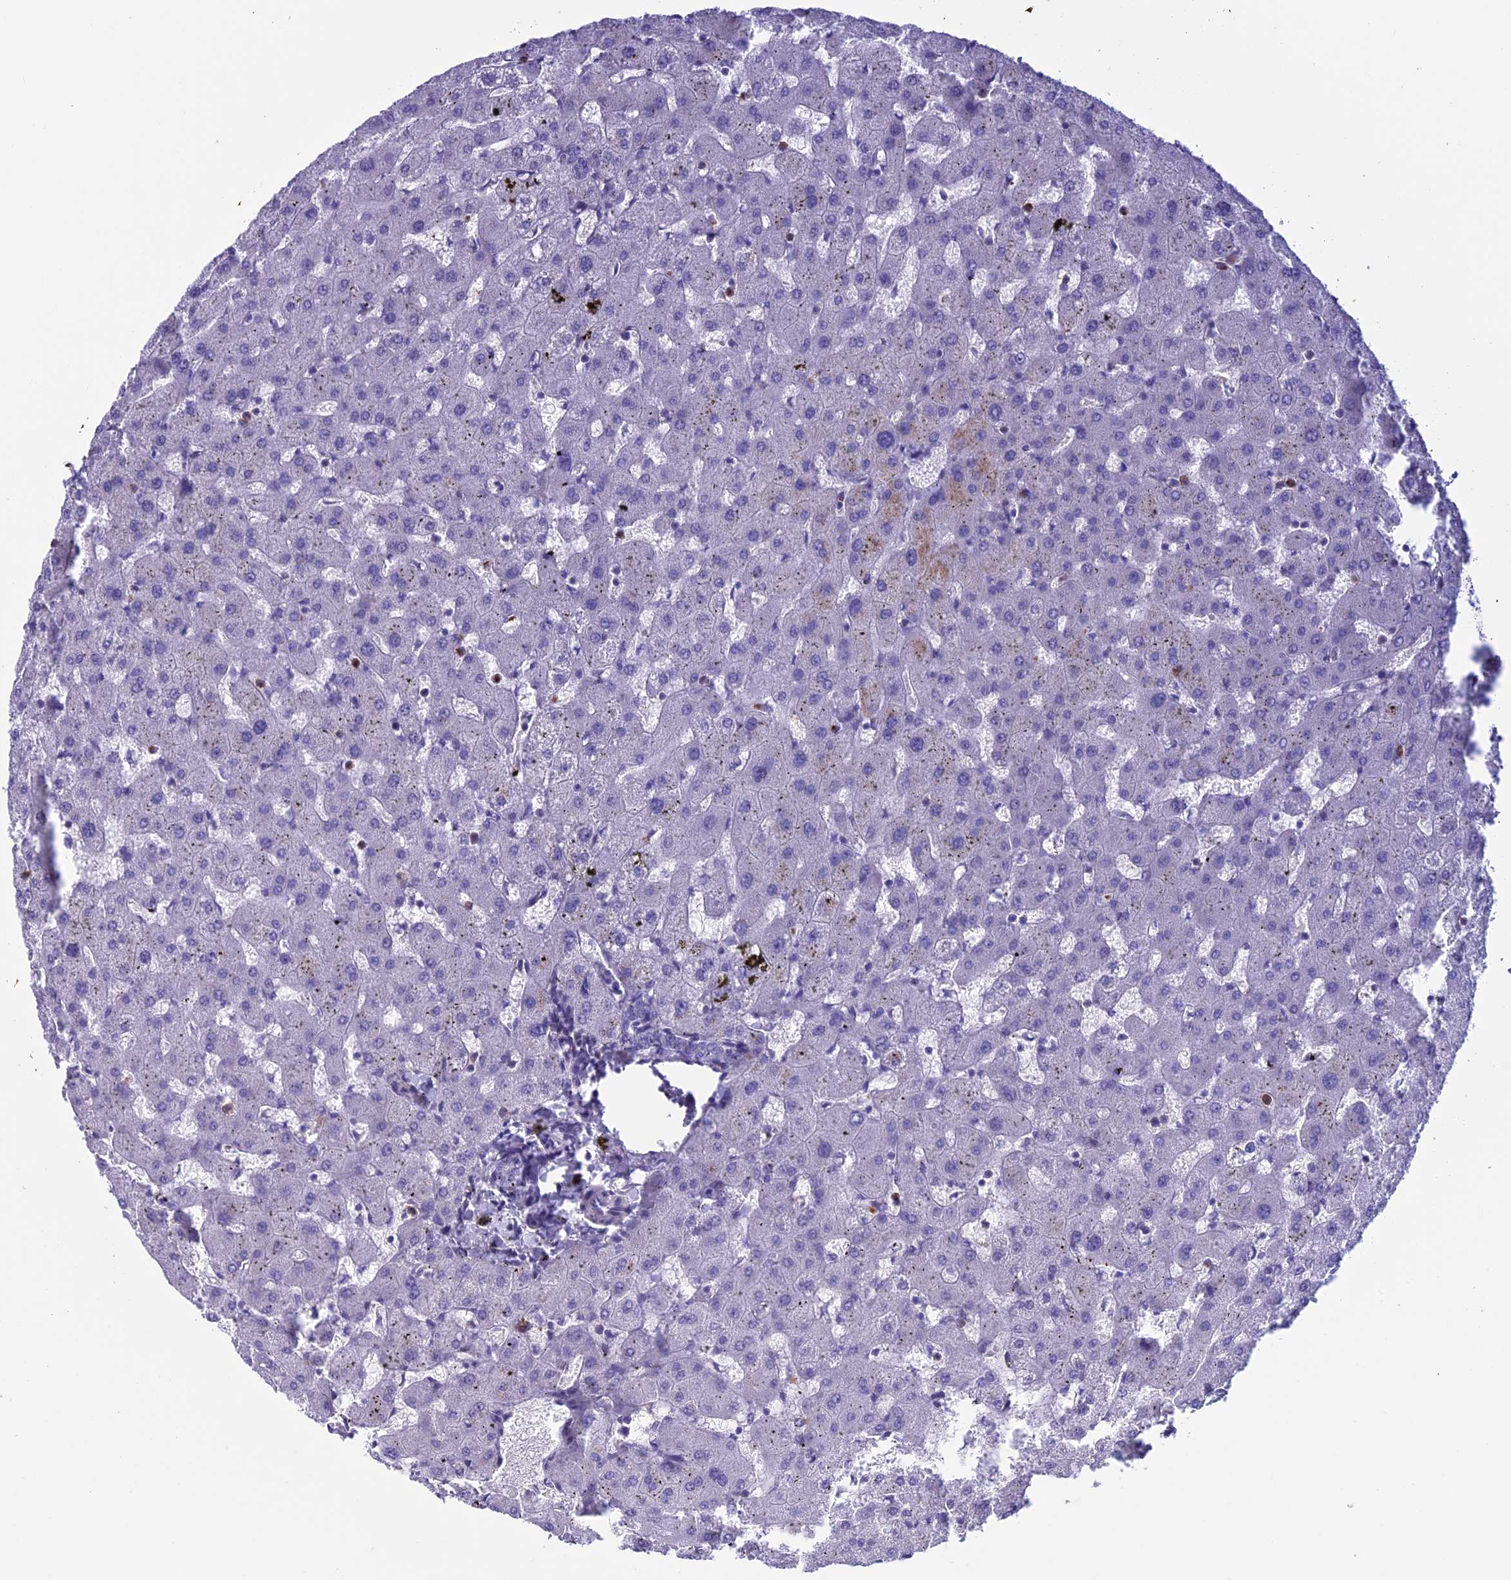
{"staining": {"intensity": "negative", "quantity": "none", "location": "none"}, "tissue": "liver", "cell_type": "Cholangiocytes", "image_type": "normal", "snomed": [{"axis": "morphology", "description": "Normal tissue, NOS"}, {"axis": "topography", "description": "Liver"}], "caption": "IHC image of unremarkable liver: liver stained with DAB (3,3'-diaminobenzidine) exhibits no significant protein staining in cholangiocytes.", "gene": "ANGPTL2", "patient": {"sex": "female", "age": 63}}